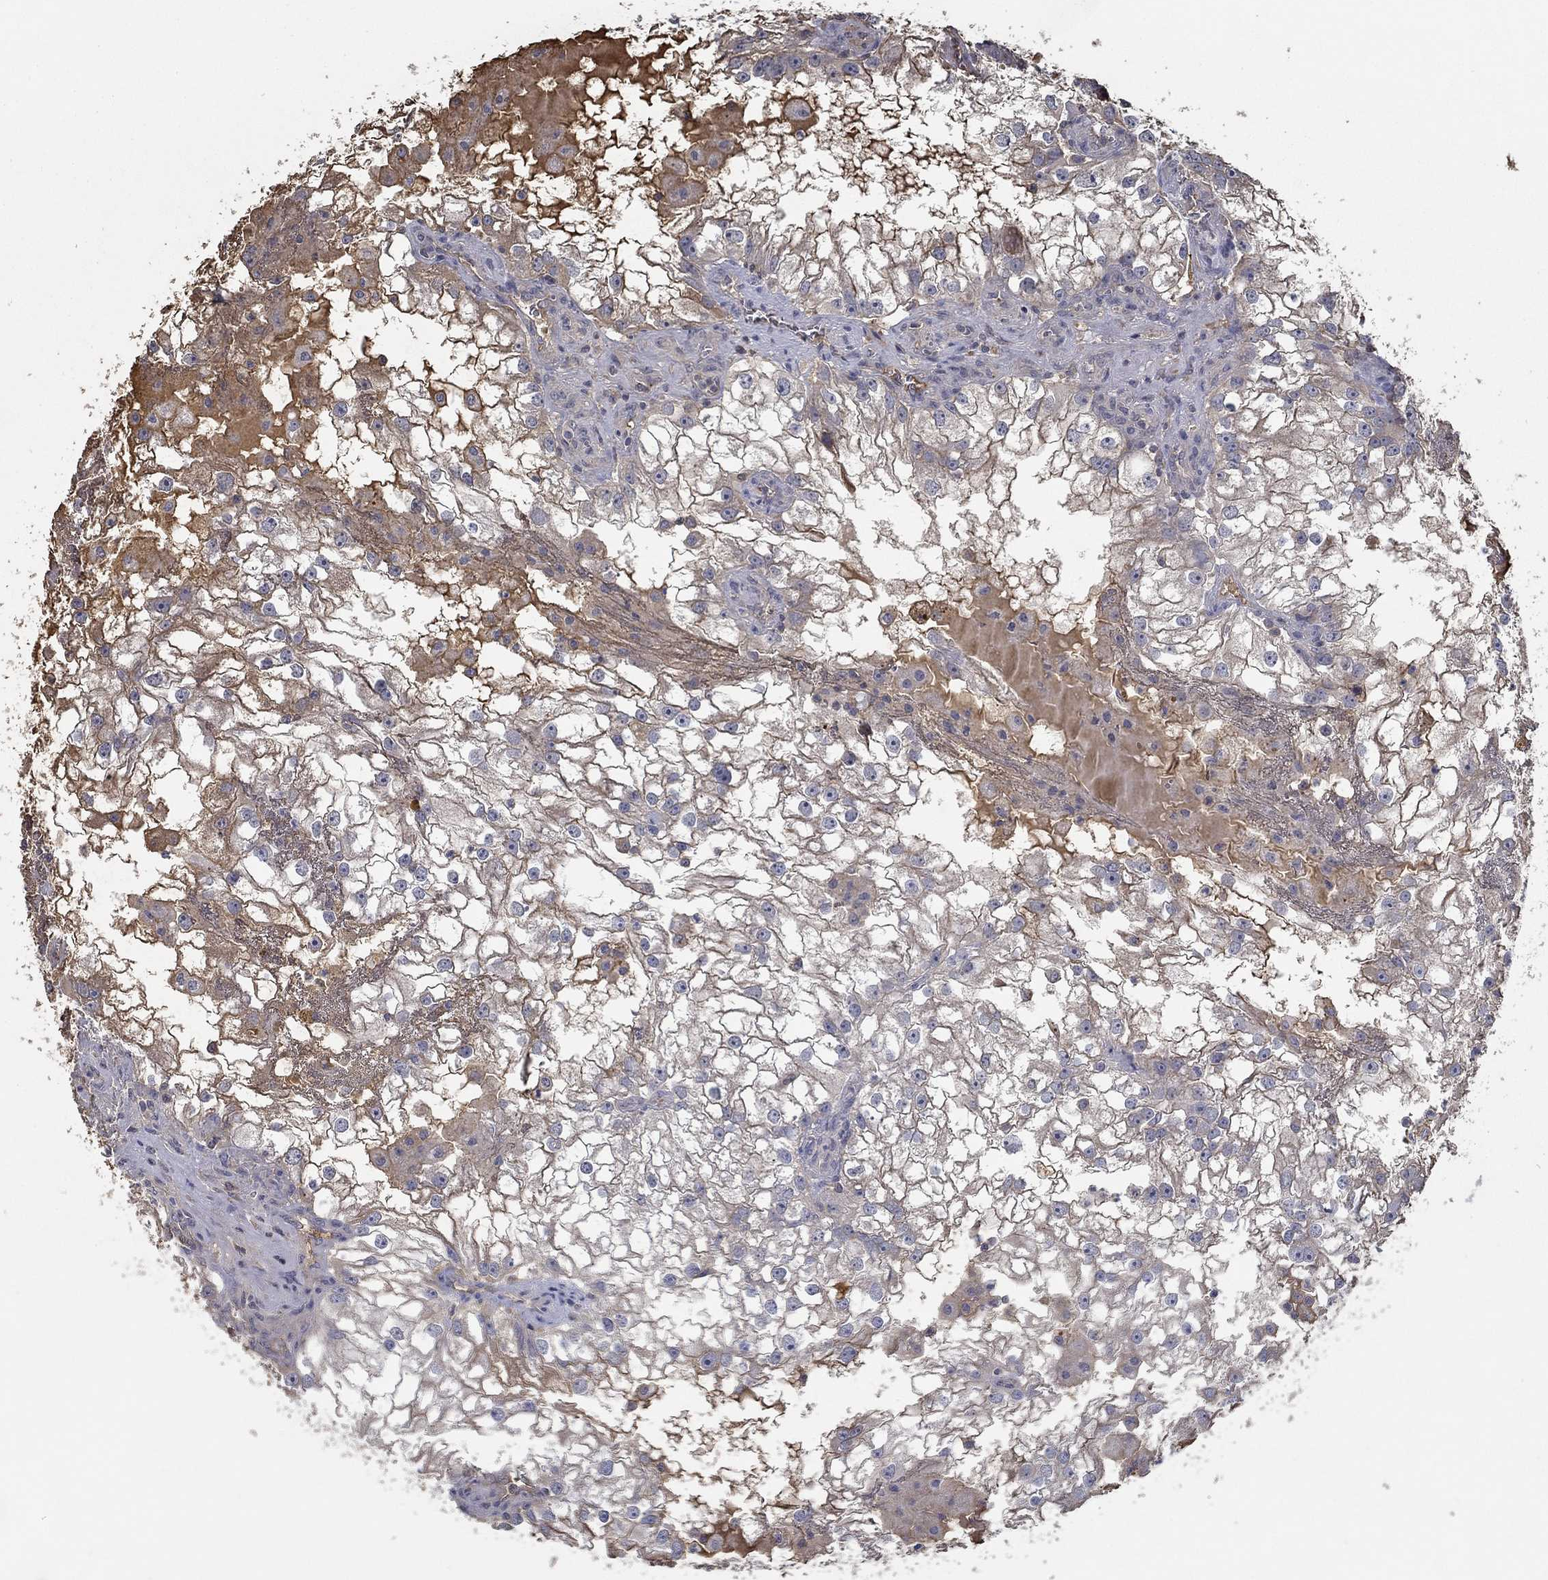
{"staining": {"intensity": "negative", "quantity": "none", "location": "none"}, "tissue": "renal cancer", "cell_type": "Tumor cells", "image_type": "cancer", "snomed": [{"axis": "morphology", "description": "Adenocarcinoma, NOS"}, {"axis": "topography", "description": "Kidney"}], "caption": "IHC photomicrograph of human renal cancer (adenocarcinoma) stained for a protein (brown), which shows no positivity in tumor cells.", "gene": "IL10", "patient": {"sex": "male", "age": 59}}